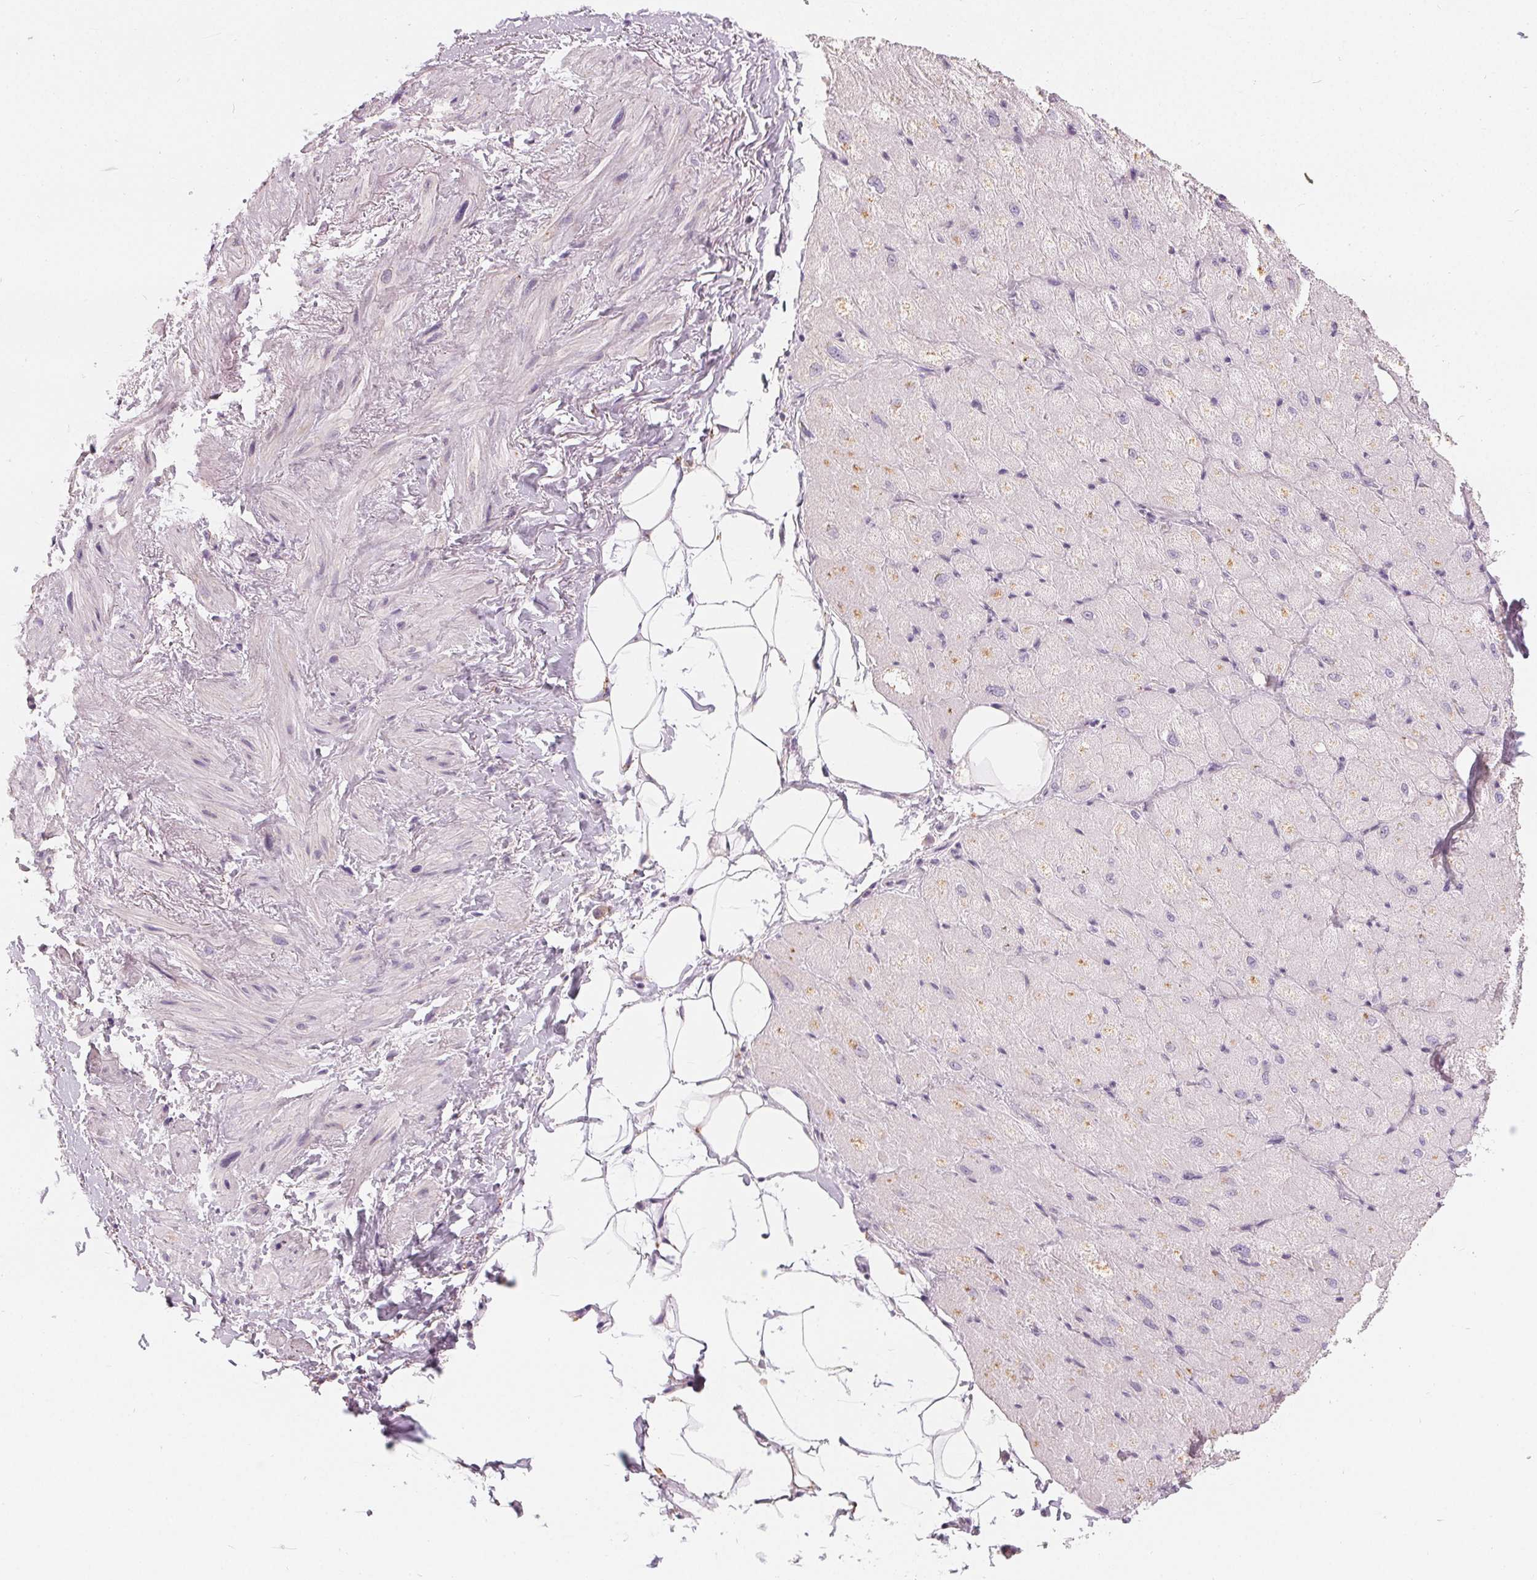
{"staining": {"intensity": "moderate", "quantity": "<25%", "location": "cytoplasmic/membranous"}, "tissue": "heart muscle", "cell_type": "Cardiomyocytes", "image_type": "normal", "snomed": [{"axis": "morphology", "description": "Normal tissue, NOS"}, {"axis": "topography", "description": "Heart"}], "caption": "Human heart muscle stained with a brown dye shows moderate cytoplasmic/membranous positive staining in about <25% of cardiomyocytes.", "gene": "HOPX", "patient": {"sex": "male", "age": 62}}